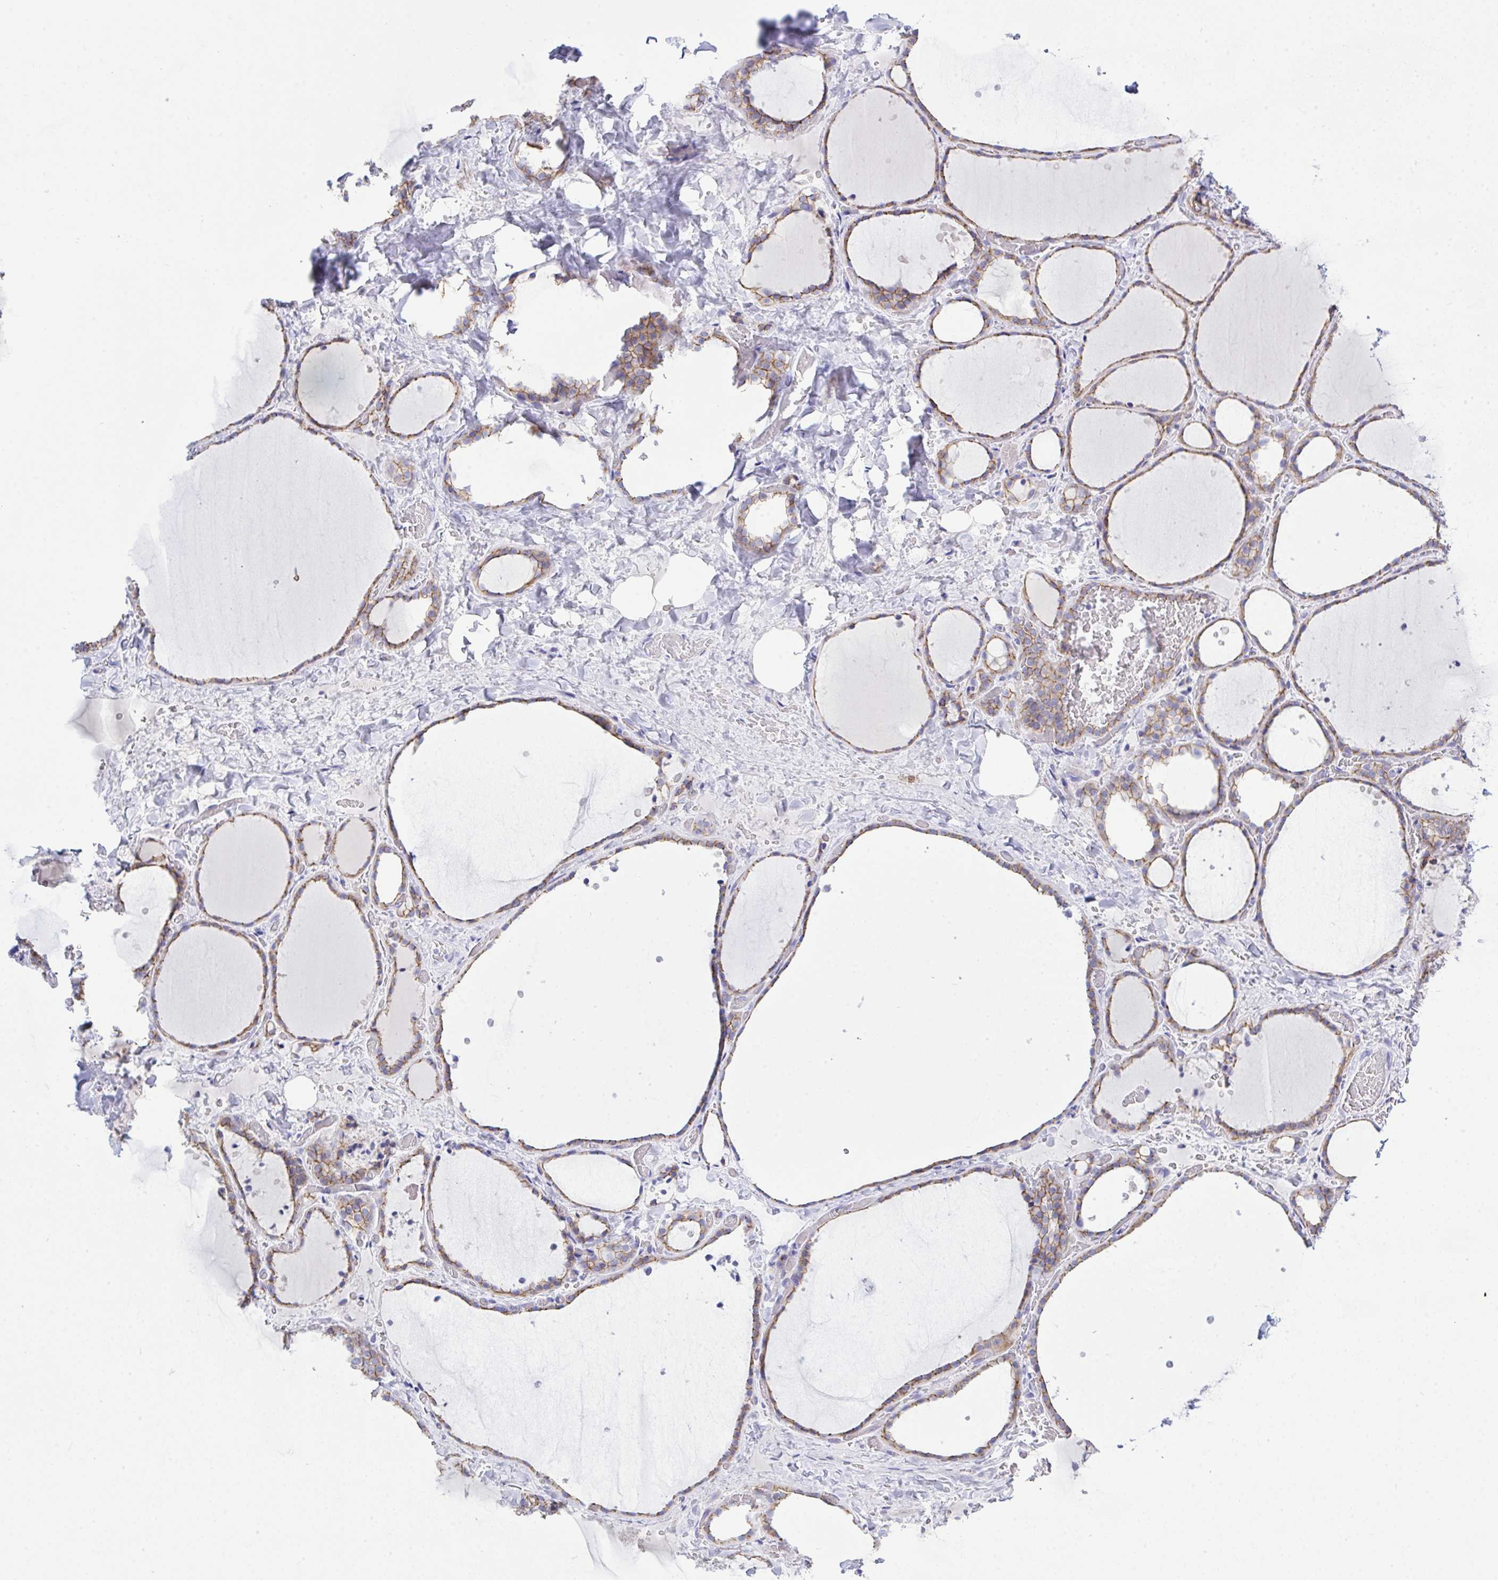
{"staining": {"intensity": "moderate", "quantity": "25%-75%", "location": "cytoplasmic/membranous"}, "tissue": "thyroid gland", "cell_type": "Glandular cells", "image_type": "normal", "snomed": [{"axis": "morphology", "description": "Normal tissue, NOS"}, {"axis": "topography", "description": "Thyroid gland"}], "caption": "The photomicrograph displays immunohistochemical staining of normal thyroid gland. There is moderate cytoplasmic/membranous positivity is identified in approximately 25%-75% of glandular cells.", "gene": "GLB1L2", "patient": {"sex": "female", "age": 36}}